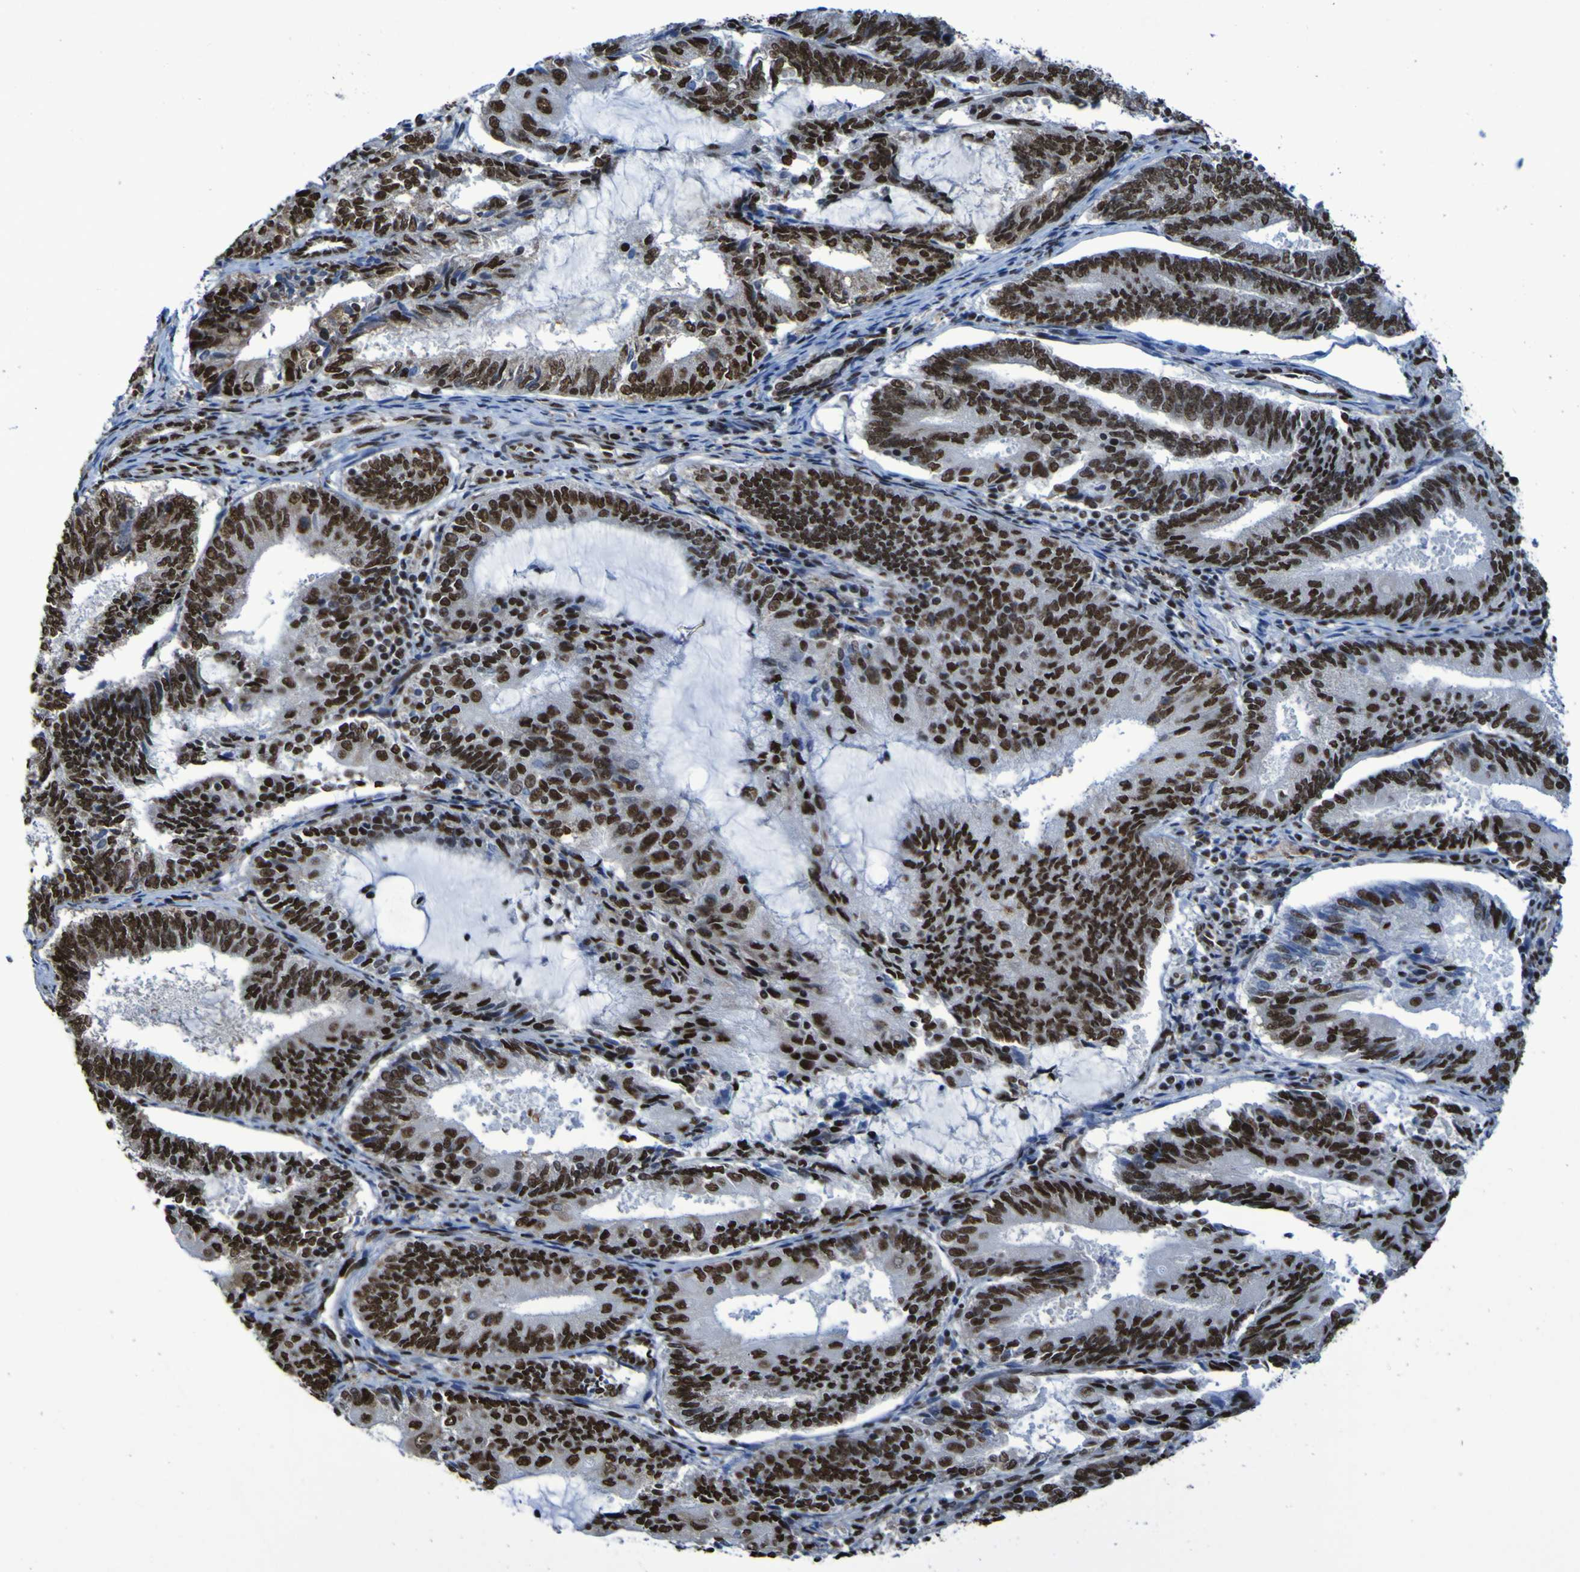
{"staining": {"intensity": "strong", "quantity": ">75%", "location": "nuclear"}, "tissue": "endometrial cancer", "cell_type": "Tumor cells", "image_type": "cancer", "snomed": [{"axis": "morphology", "description": "Adenocarcinoma, NOS"}, {"axis": "topography", "description": "Endometrium"}], "caption": "There is high levels of strong nuclear expression in tumor cells of endometrial cancer (adenocarcinoma), as demonstrated by immunohistochemical staining (brown color).", "gene": "HNRNPR", "patient": {"sex": "female", "age": 81}}